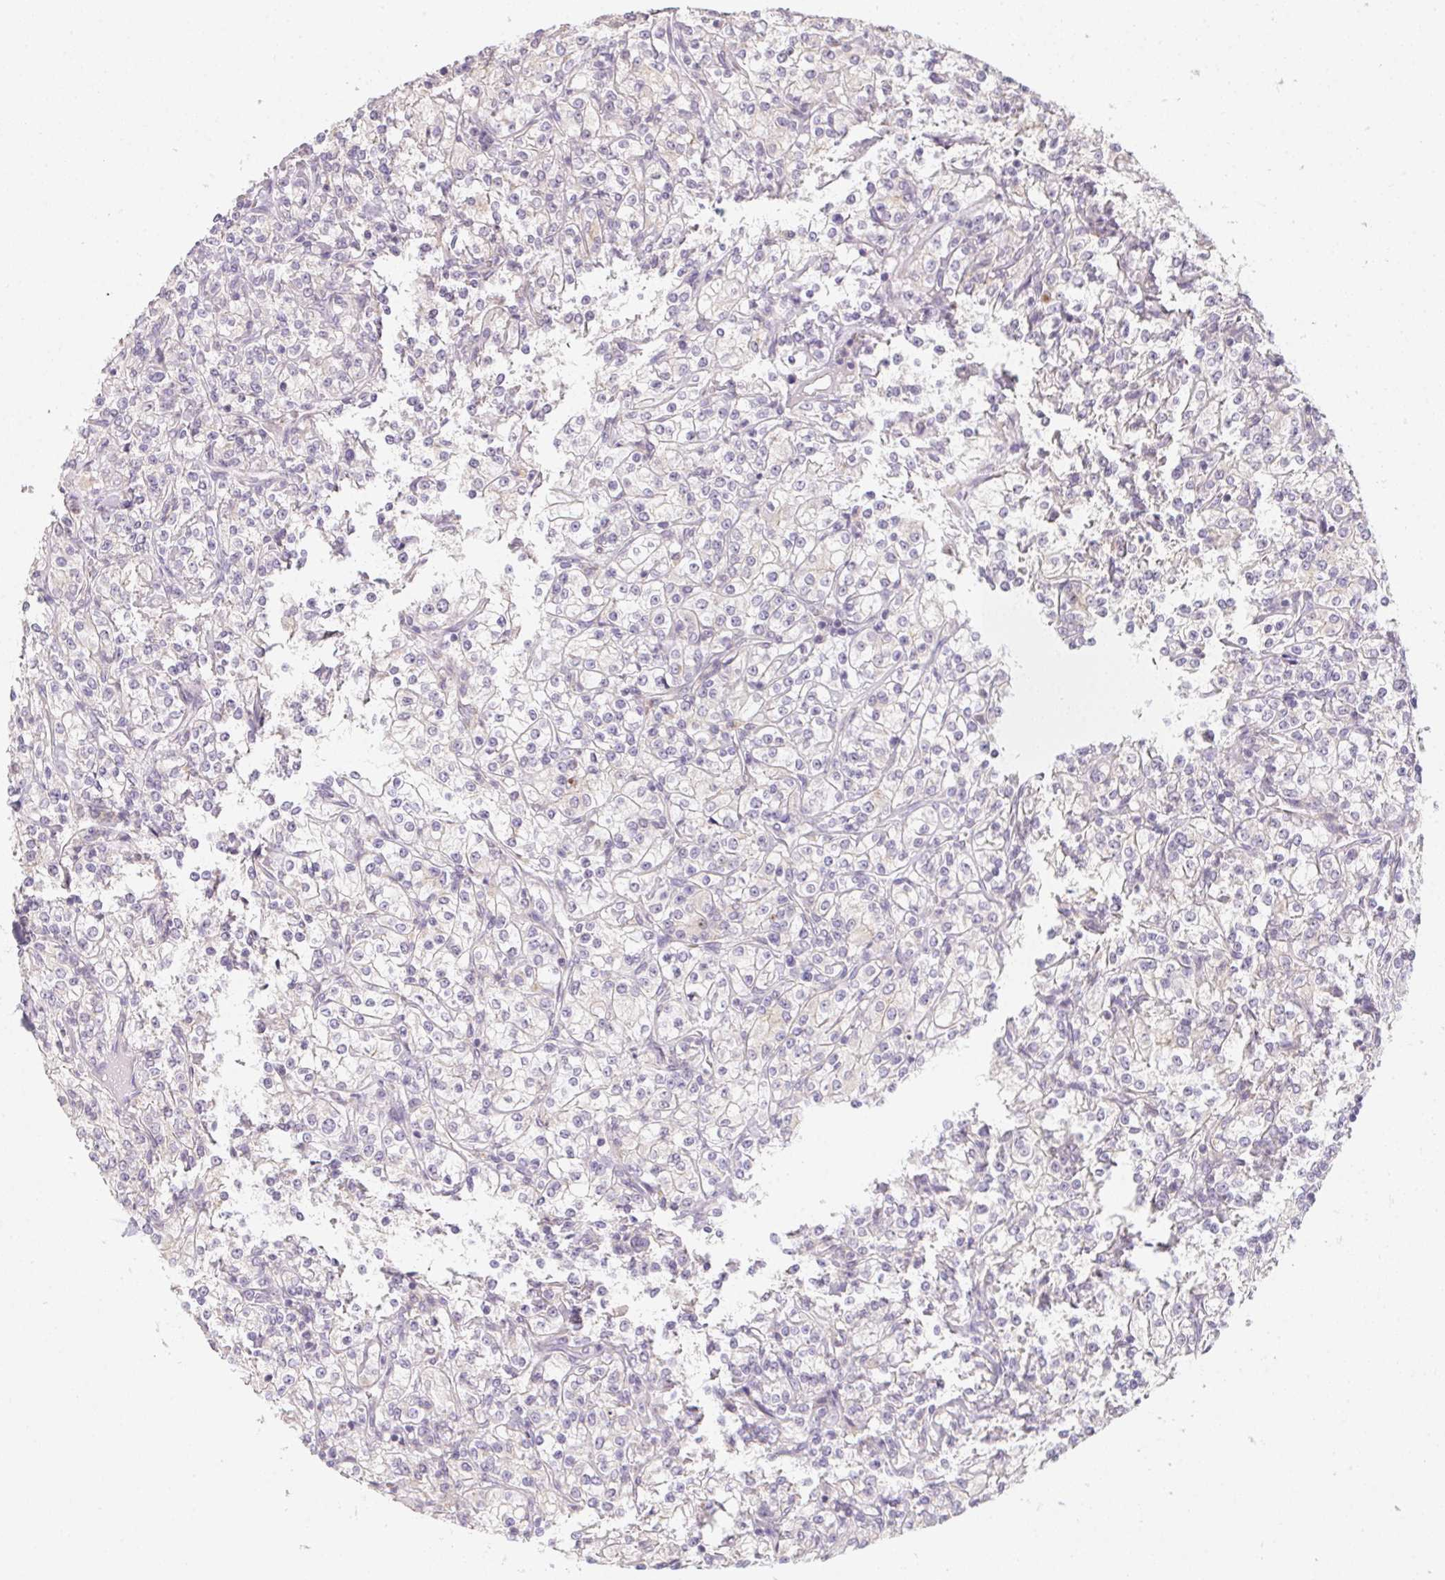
{"staining": {"intensity": "negative", "quantity": "none", "location": "none"}, "tissue": "renal cancer", "cell_type": "Tumor cells", "image_type": "cancer", "snomed": [{"axis": "morphology", "description": "Adenocarcinoma, NOS"}, {"axis": "topography", "description": "Kidney"}], "caption": "High magnification brightfield microscopy of renal cancer stained with DAB (brown) and counterstained with hematoxylin (blue): tumor cells show no significant staining. (IHC, brightfield microscopy, high magnification).", "gene": "SLC6A18", "patient": {"sex": "male", "age": 77}}